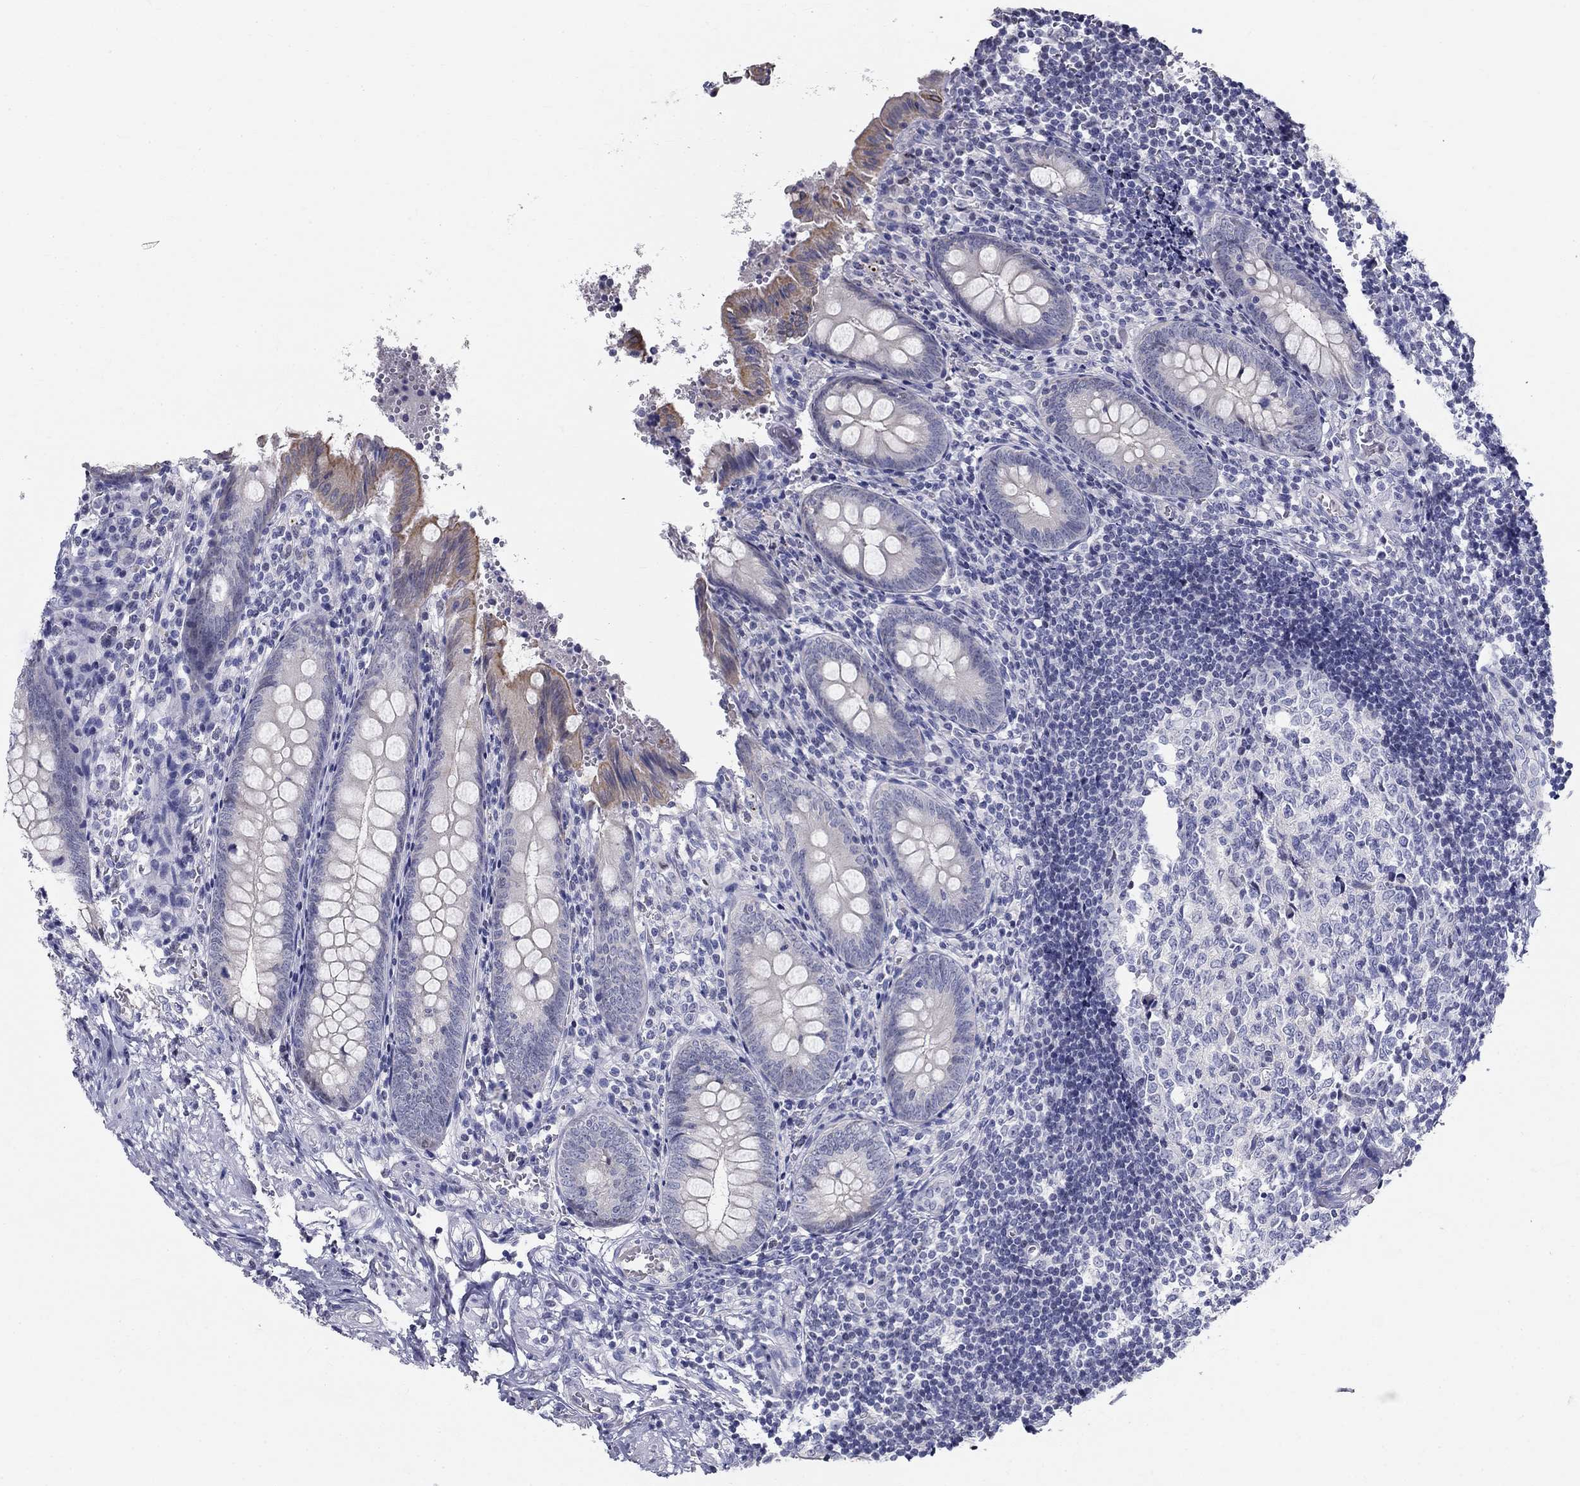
{"staining": {"intensity": "moderate", "quantity": "<25%", "location": "cytoplasmic/membranous"}, "tissue": "appendix", "cell_type": "Glandular cells", "image_type": "normal", "snomed": [{"axis": "morphology", "description": "Normal tissue, NOS"}, {"axis": "topography", "description": "Appendix"}], "caption": "High-power microscopy captured an immunohistochemistry image of normal appendix, revealing moderate cytoplasmic/membranous expression in about <25% of glandular cells.", "gene": "ENSG00000290147", "patient": {"sex": "female", "age": 23}}